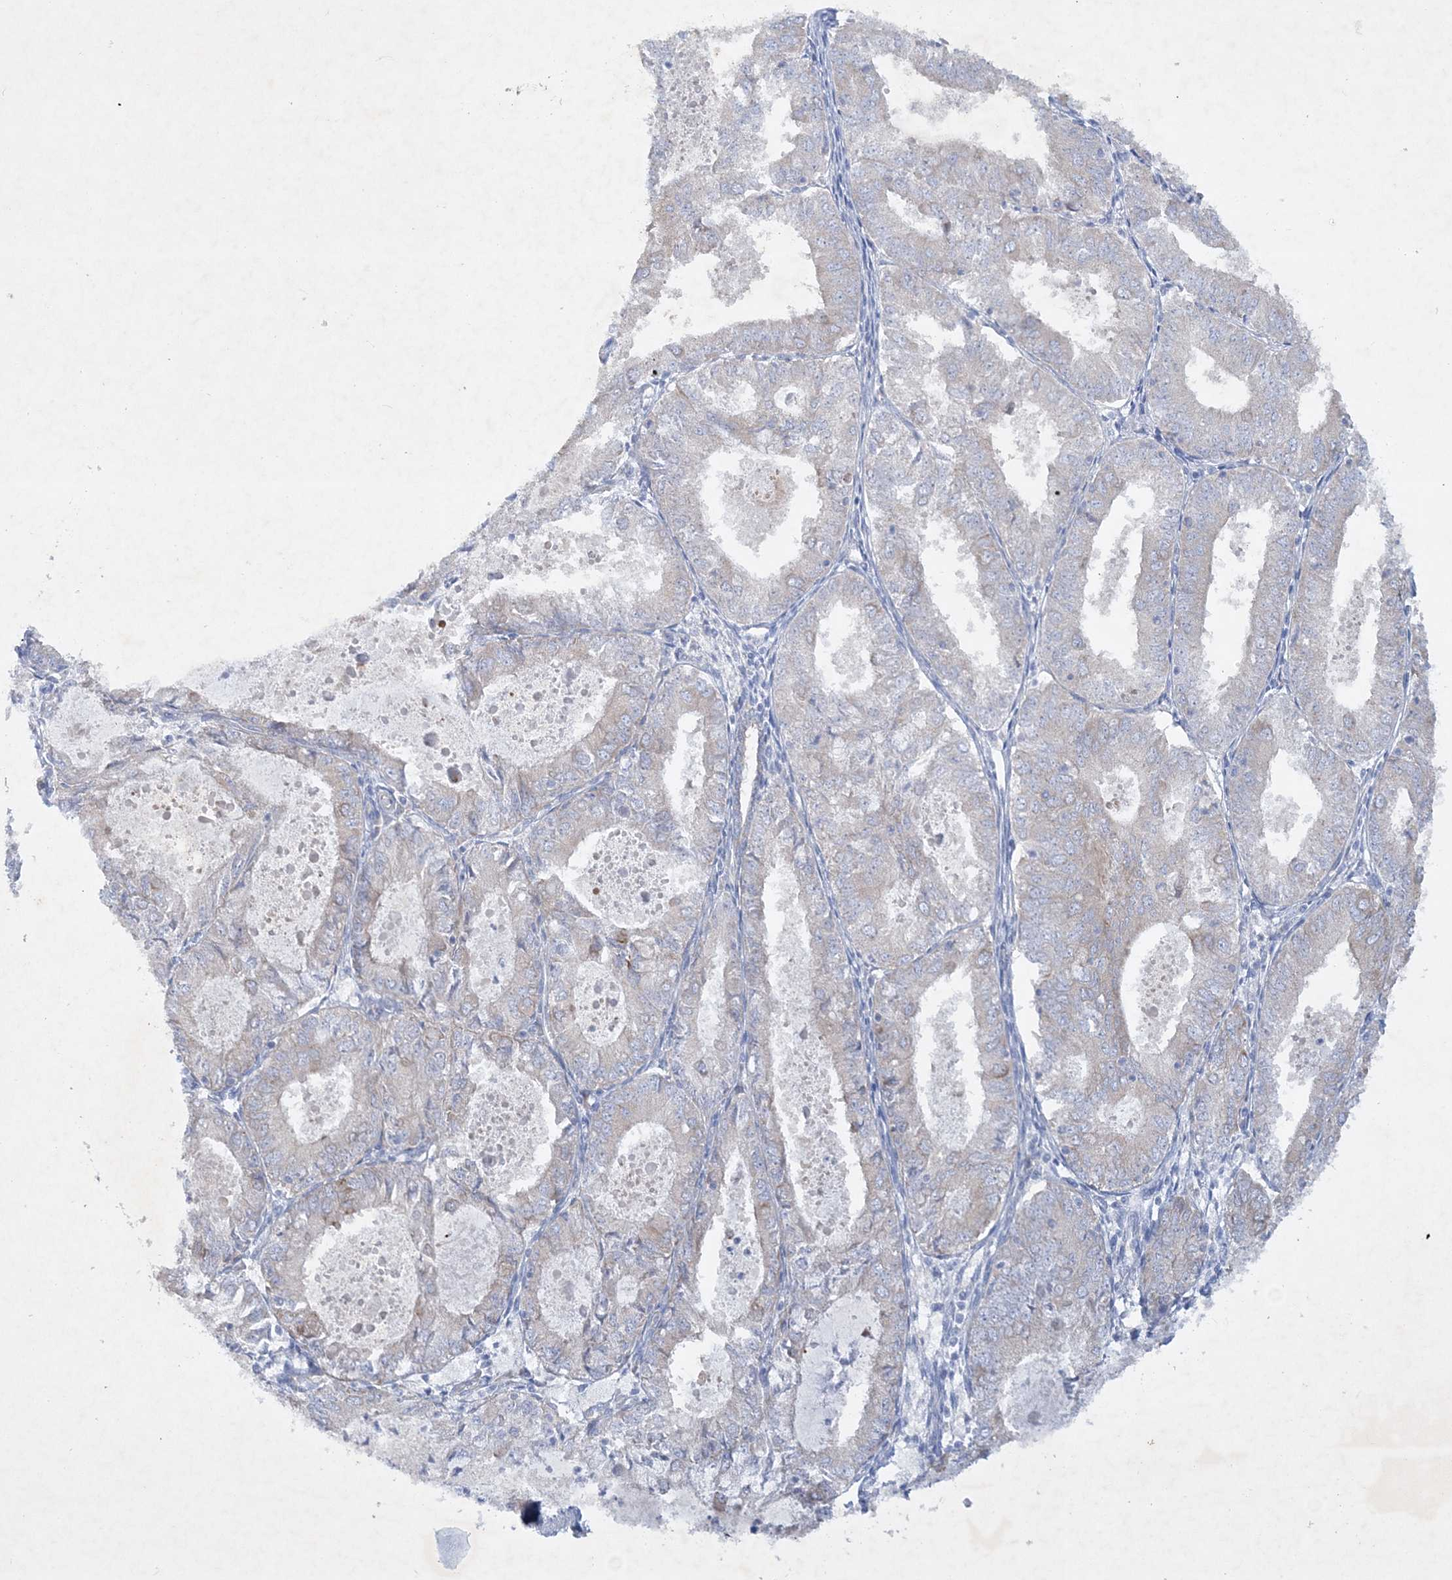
{"staining": {"intensity": "negative", "quantity": "none", "location": "none"}, "tissue": "endometrial cancer", "cell_type": "Tumor cells", "image_type": "cancer", "snomed": [{"axis": "morphology", "description": "Adenocarcinoma, NOS"}, {"axis": "topography", "description": "Endometrium"}], "caption": "The micrograph reveals no staining of tumor cells in endometrial cancer (adenocarcinoma). (Brightfield microscopy of DAB (3,3'-diaminobenzidine) immunohistochemistry (IHC) at high magnification).", "gene": "FARSB", "patient": {"sex": "female", "age": 57}}